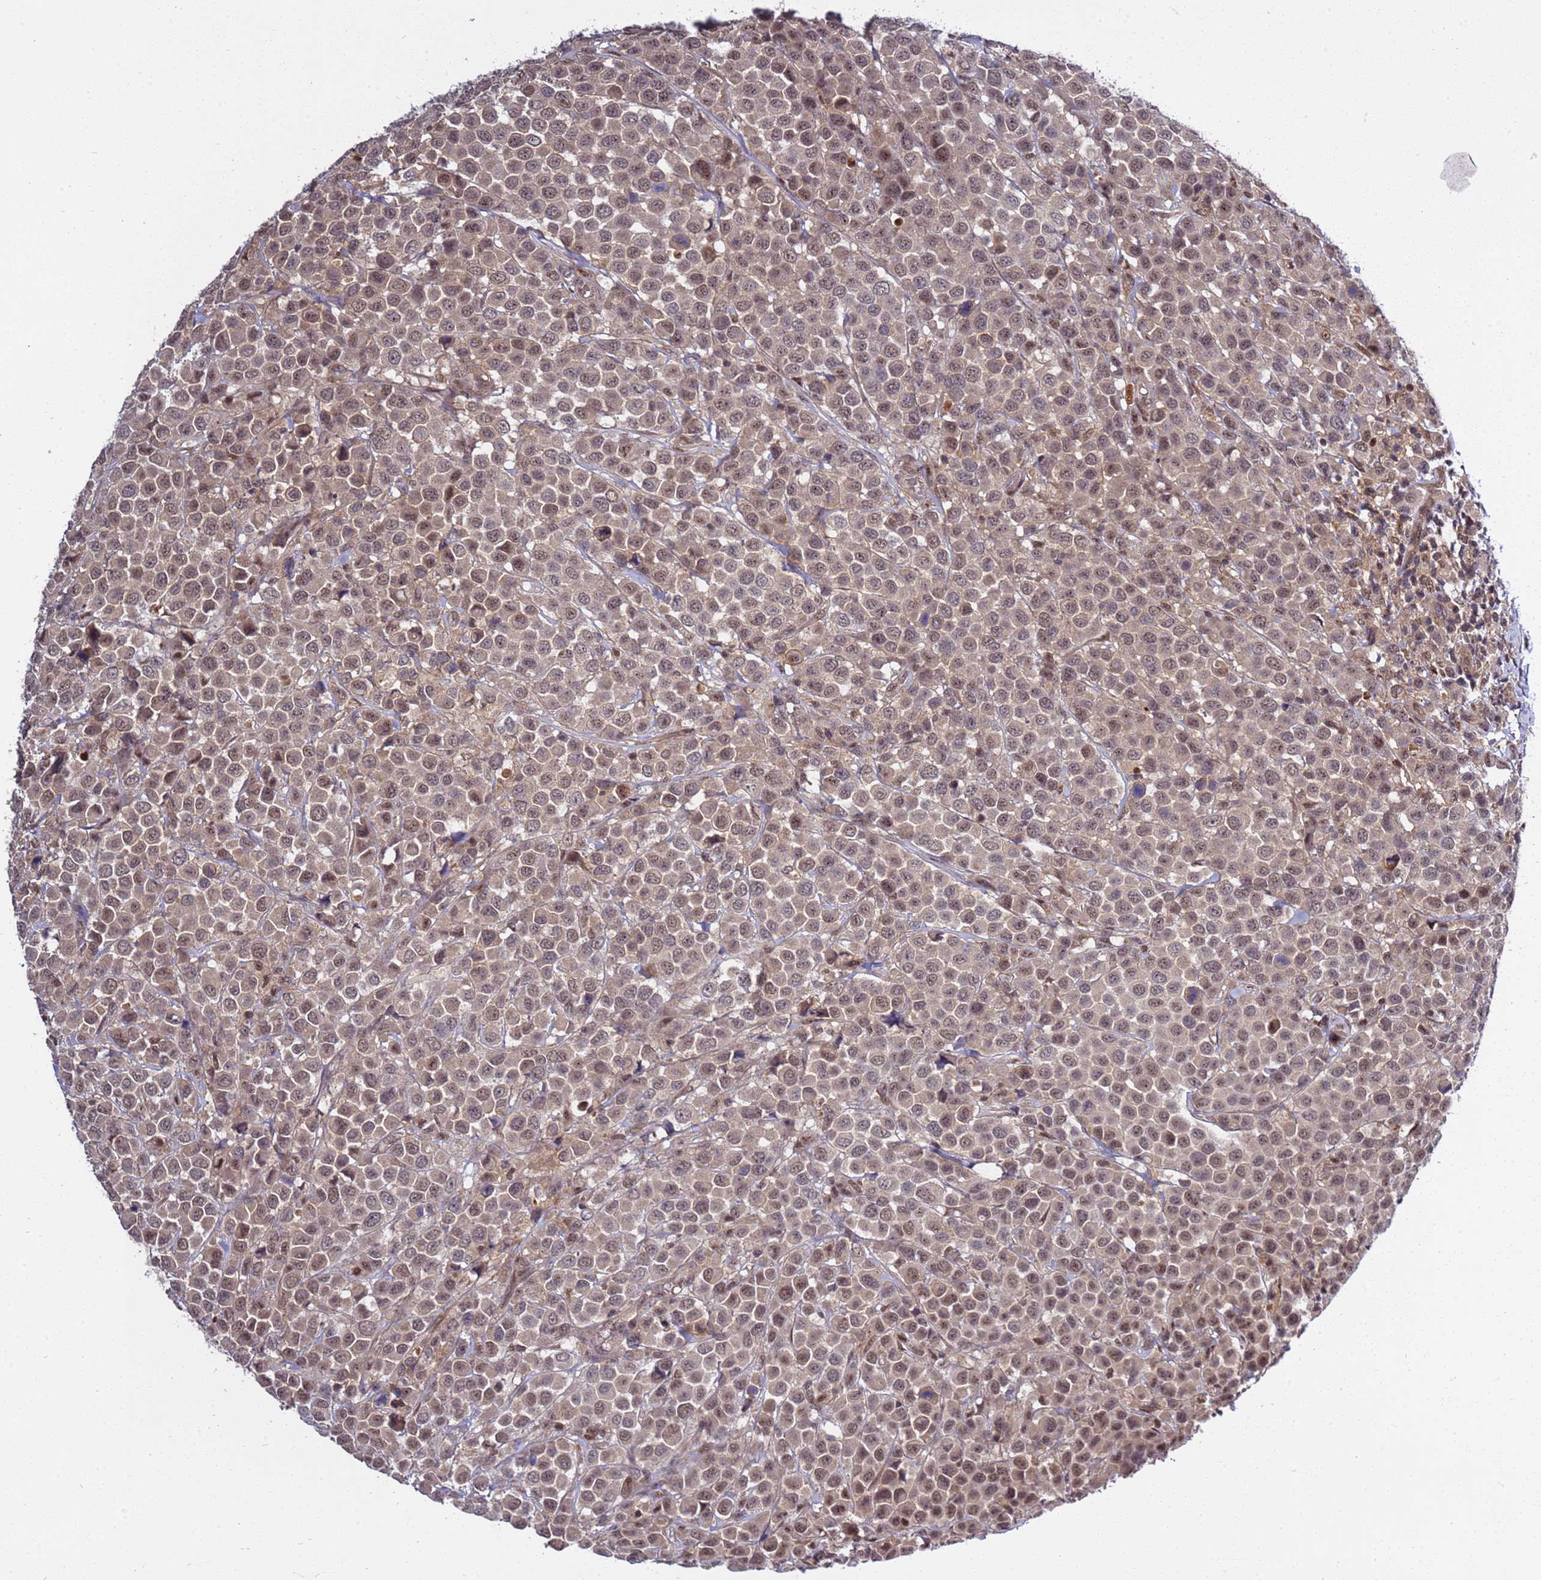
{"staining": {"intensity": "weak", "quantity": ">75%", "location": "cytoplasmic/membranous,nuclear"}, "tissue": "breast cancer", "cell_type": "Tumor cells", "image_type": "cancer", "snomed": [{"axis": "morphology", "description": "Duct carcinoma"}, {"axis": "topography", "description": "Breast"}], "caption": "Breast infiltrating ductal carcinoma stained with a brown dye displays weak cytoplasmic/membranous and nuclear positive expression in about >75% of tumor cells.", "gene": "GEN1", "patient": {"sex": "female", "age": 61}}